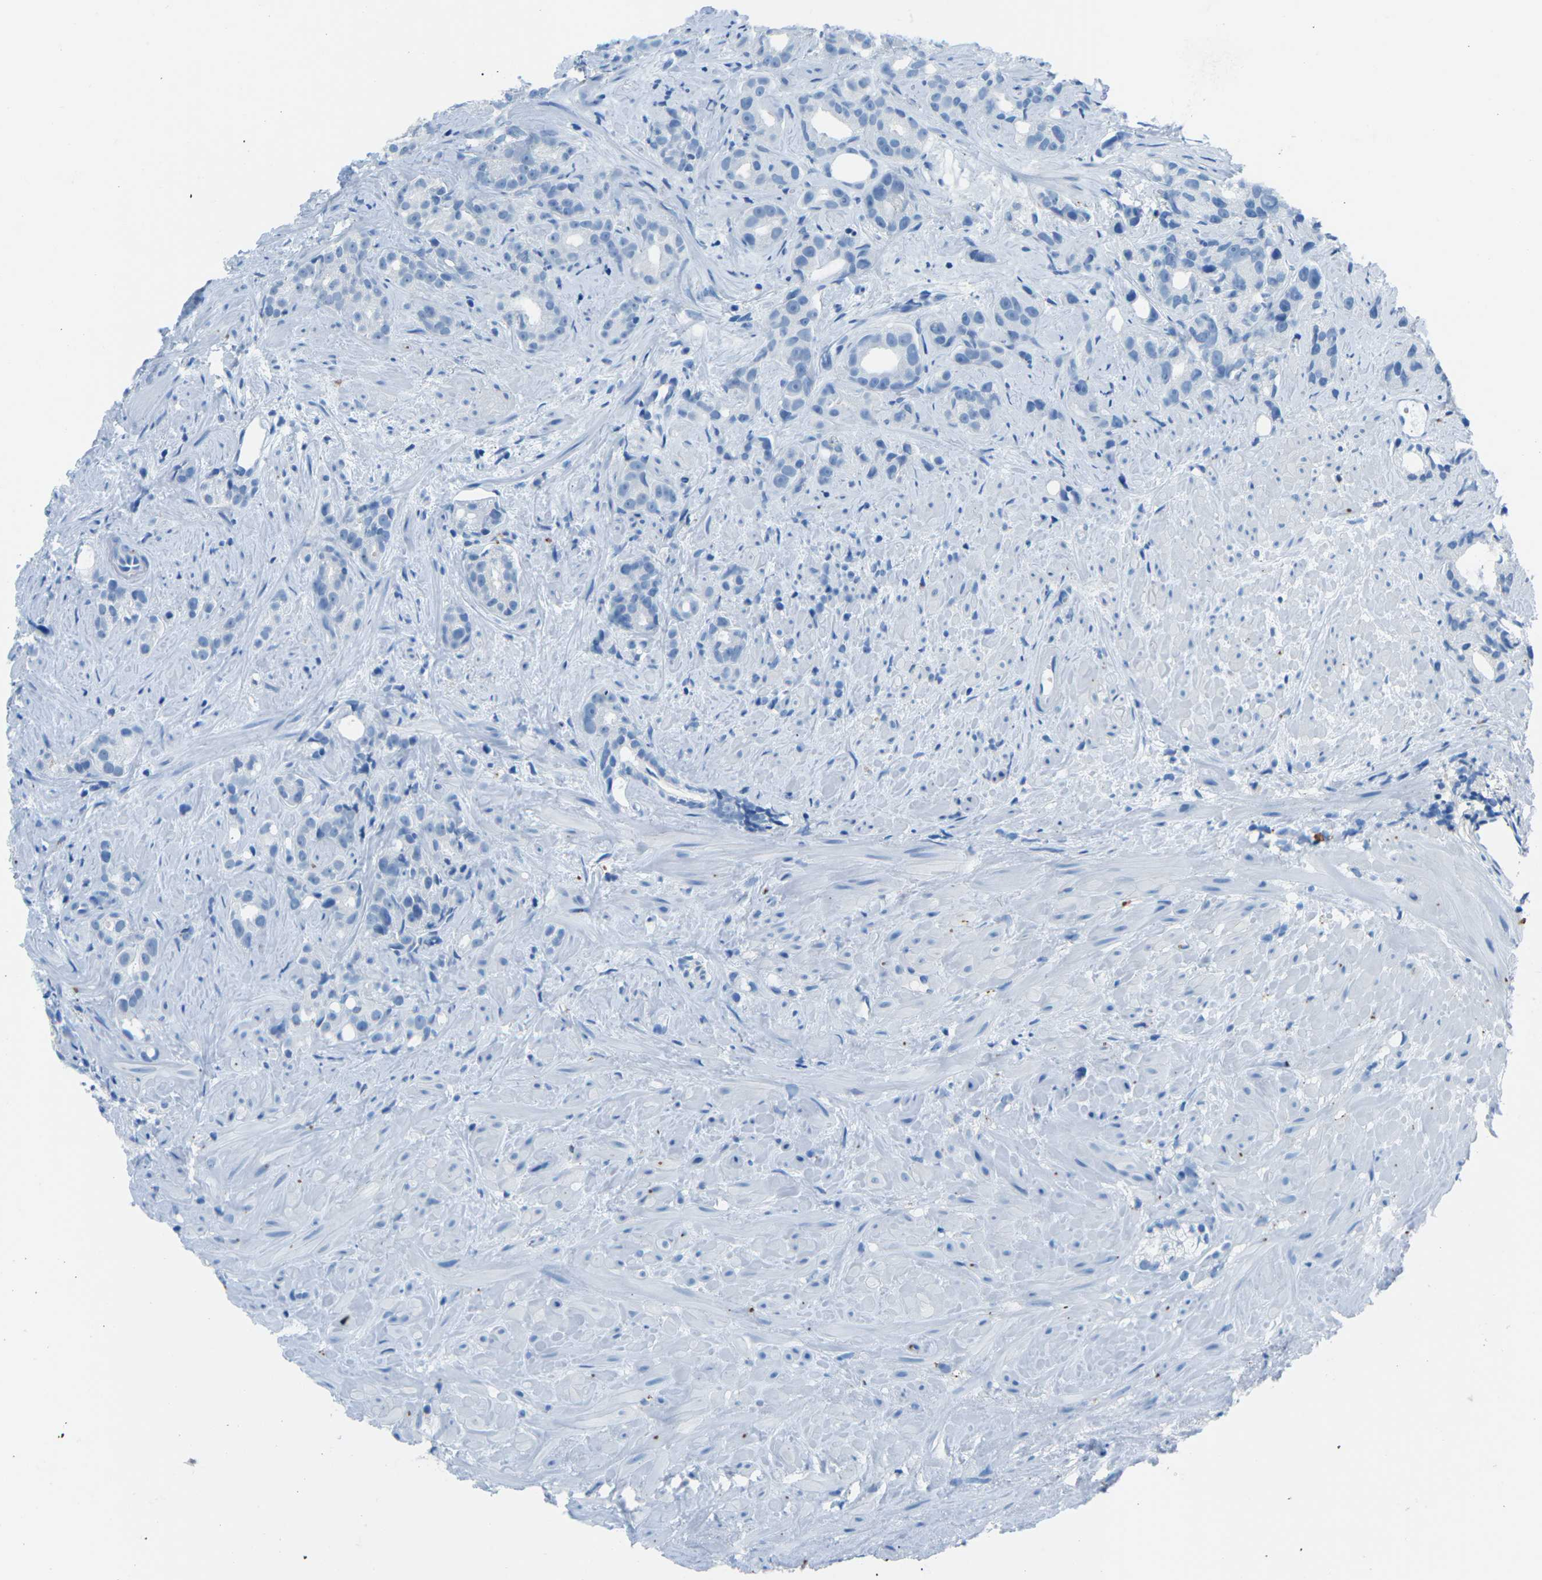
{"staining": {"intensity": "negative", "quantity": "none", "location": "none"}, "tissue": "prostate cancer", "cell_type": "Tumor cells", "image_type": "cancer", "snomed": [{"axis": "morphology", "description": "Adenocarcinoma, Low grade"}, {"axis": "topography", "description": "Prostate"}], "caption": "There is no significant positivity in tumor cells of prostate cancer.", "gene": "MYH8", "patient": {"sex": "male", "age": 89}}